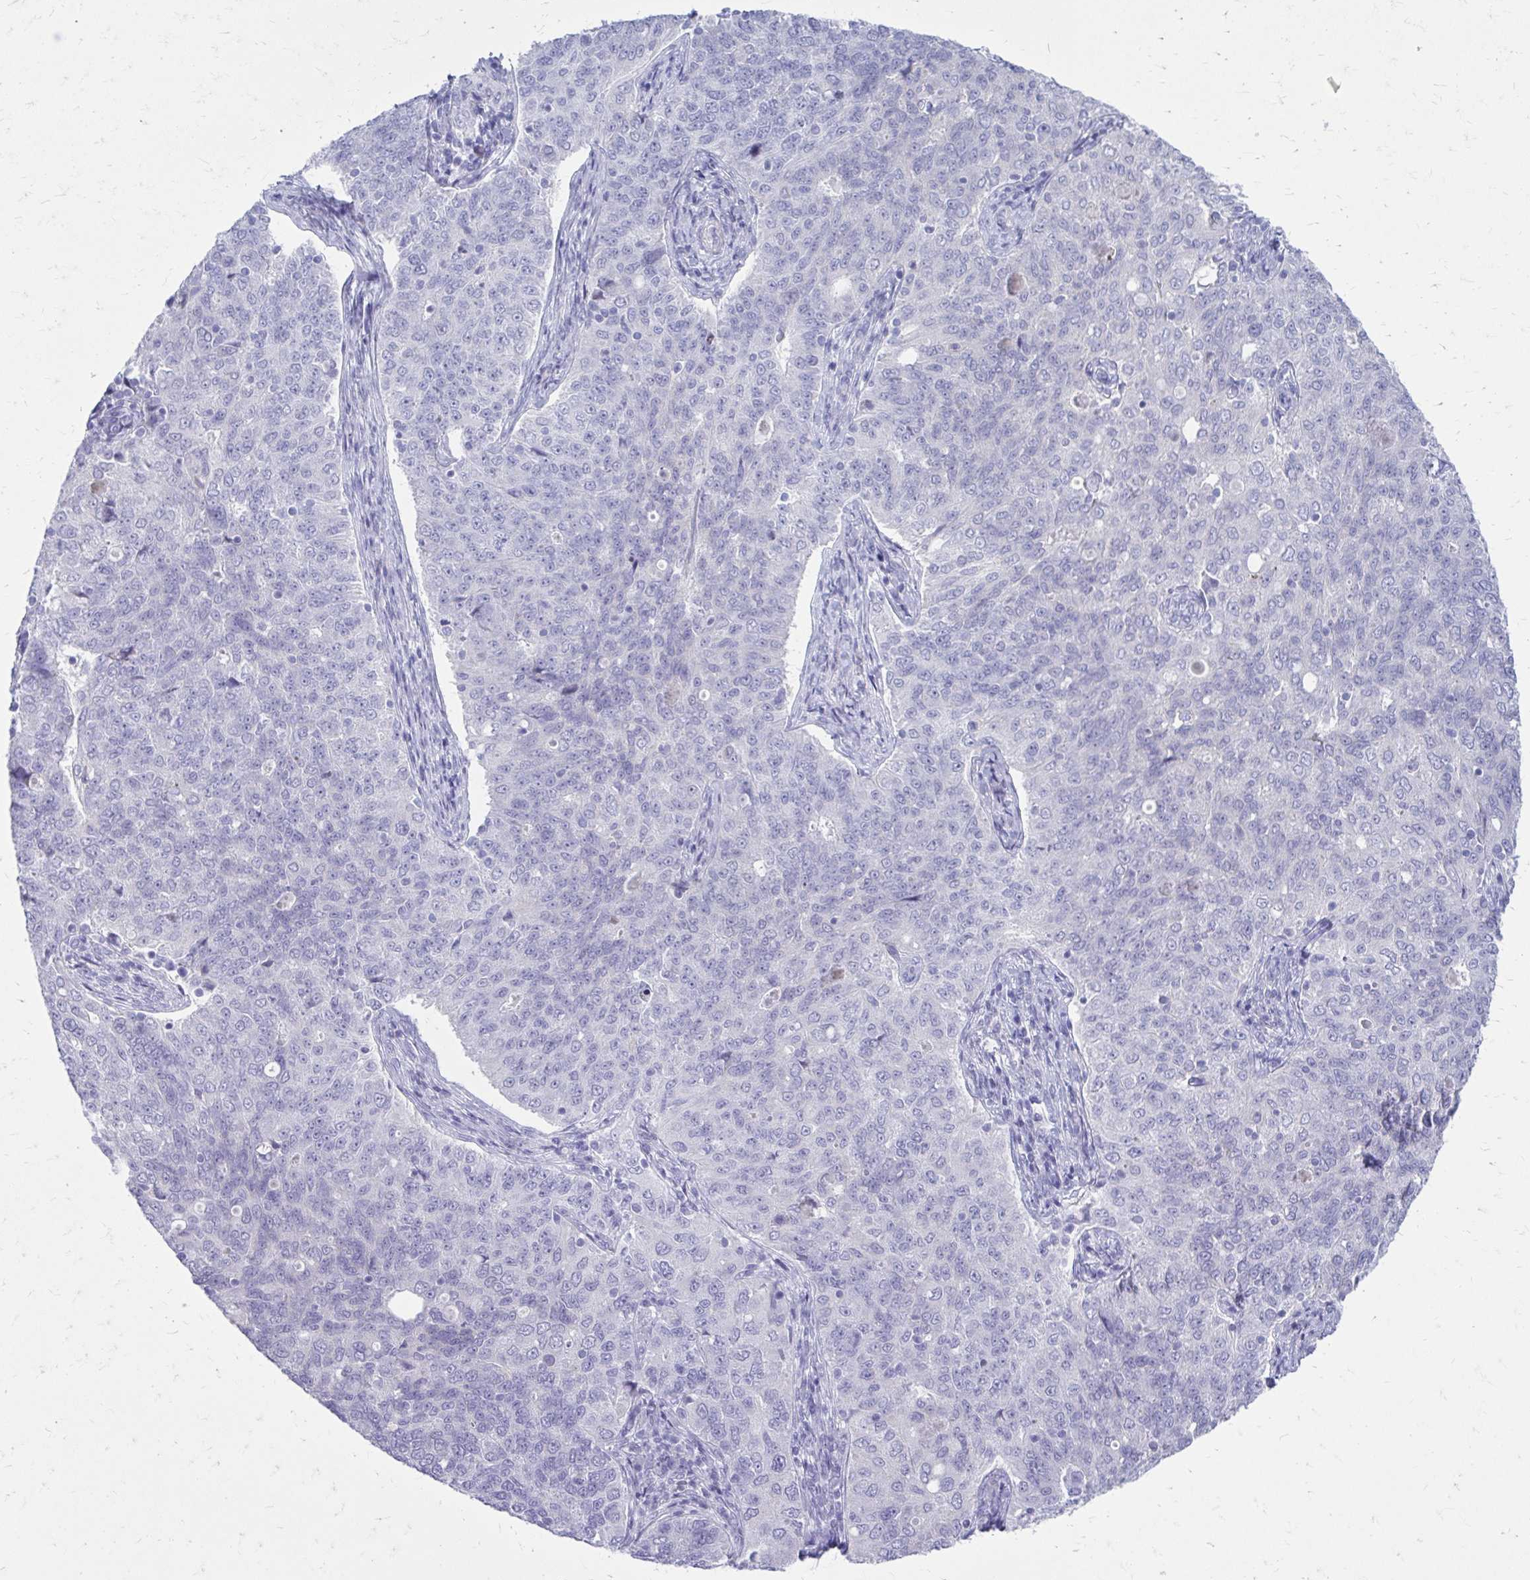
{"staining": {"intensity": "negative", "quantity": "none", "location": "none"}, "tissue": "endometrial cancer", "cell_type": "Tumor cells", "image_type": "cancer", "snomed": [{"axis": "morphology", "description": "Adenocarcinoma, NOS"}, {"axis": "topography", "description": "Endometrium"}], "caption": "A high-resolution photomicrograph shows immunohistochemistry staining of endometrial cancer, which displays no significant positivity in tumor cells. (DAB (3,3'-diaminobenzidine) IHC with hematoxylin counter stain).", "gene": "LCN15", "patient": {"sex": "female", "age": 43}}